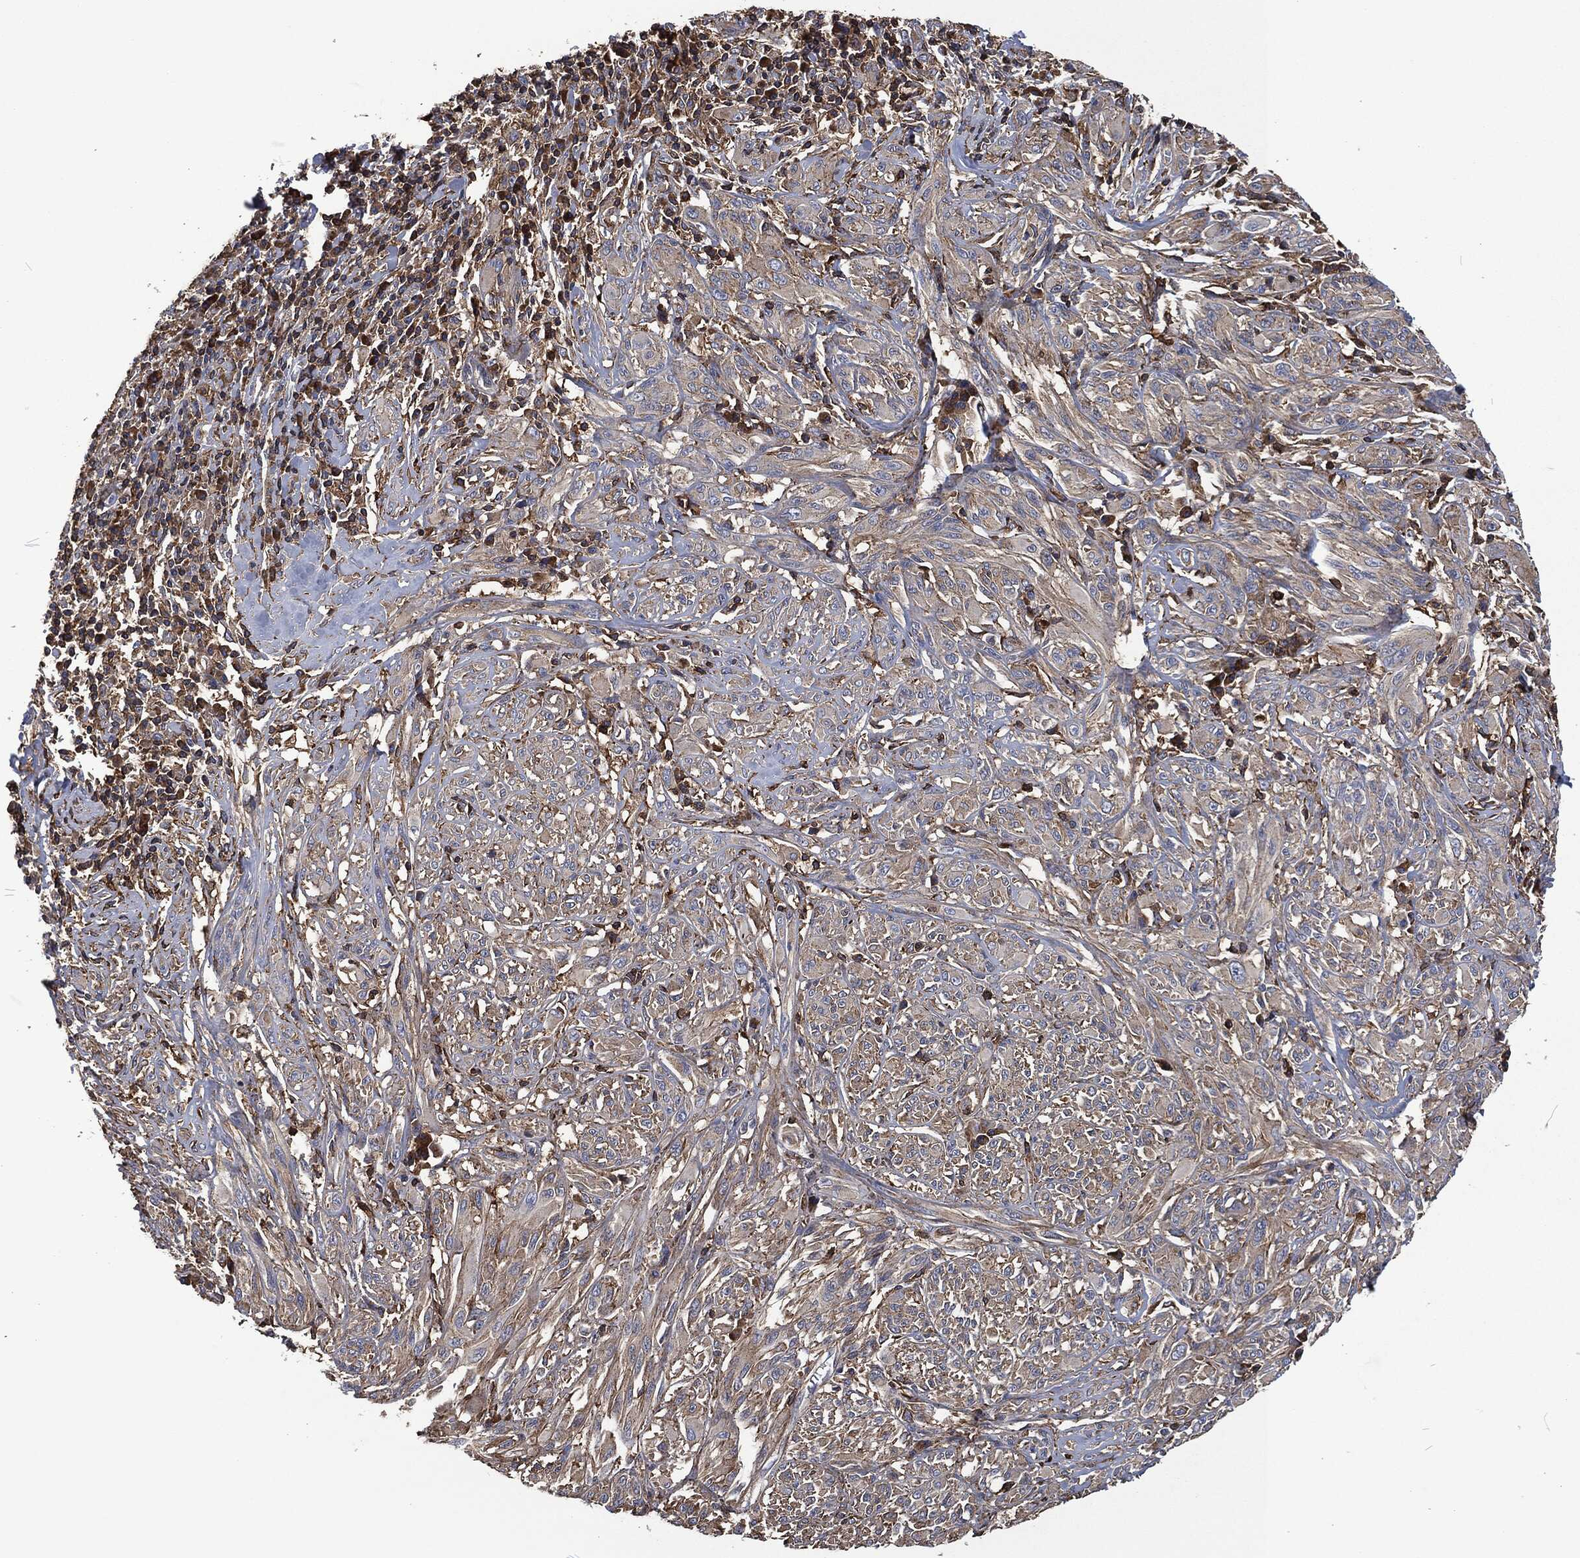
{"staining": {"intensity": "weak", "quantity": "25%-75%", "location": "cytoplasmic/membranous"}, "tissue": "melanoma", "cell_type": "Tumor cells", "image_type": "cancer", "snomed": [{"axis": "morphology", "description": "Malignant melanoma, NOS"}, {"axis": "topography", "description": "Skin"}], "caption": "Immunohistochemistry photomicrograph of malignant melanoma stained for a protein (brown), which shows low levels of weak cytoplasmic/membranous expression in about 25%-75% of tumor cells.", "gene": "LGALS9", "patient": {"sex": "female", "age": 91}}